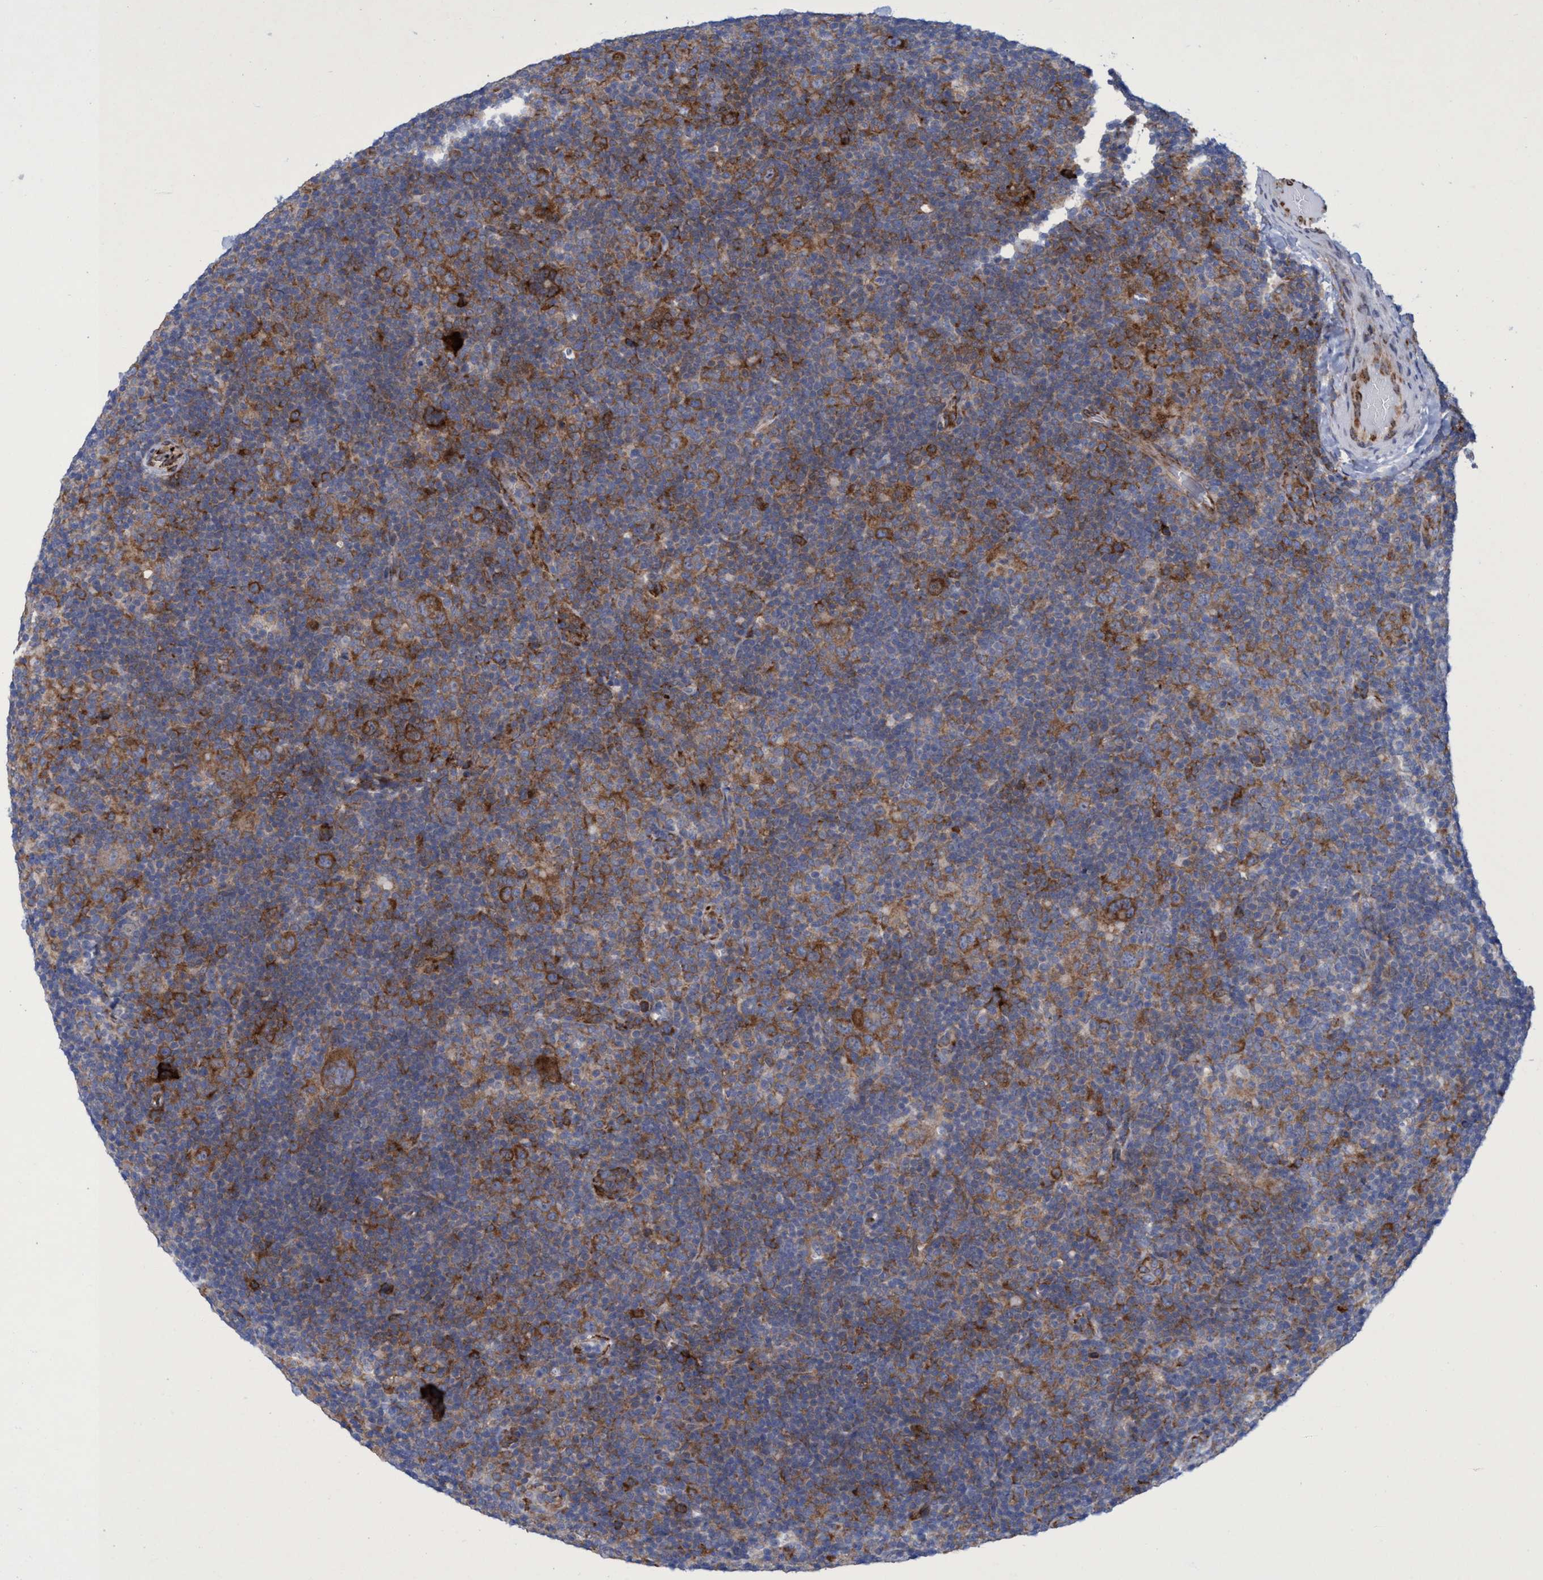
{"staining": {"intensity": "strong", "quantity": ">75%", "location": "cytoplasmic/membranous"}, "tissue": "lymphoma", "cell_type": "Tumor cells", "image_type": "cancer", "snomed": [{"axis": "morphology", "description": "Hodgkin's disease, NOS"}, {"axis": "topography", "description": "Lymph node"}], "caption": "This photomicrograph displays lymphoma stained with IHC to label a protein in brown. The cytoplasmic/membranous of tumor cells show strong positivity for the protein. Nuclei are counter-stained blue.", "gene": "R3HCC1", "patient": {"sex": "female", "age": 57}}